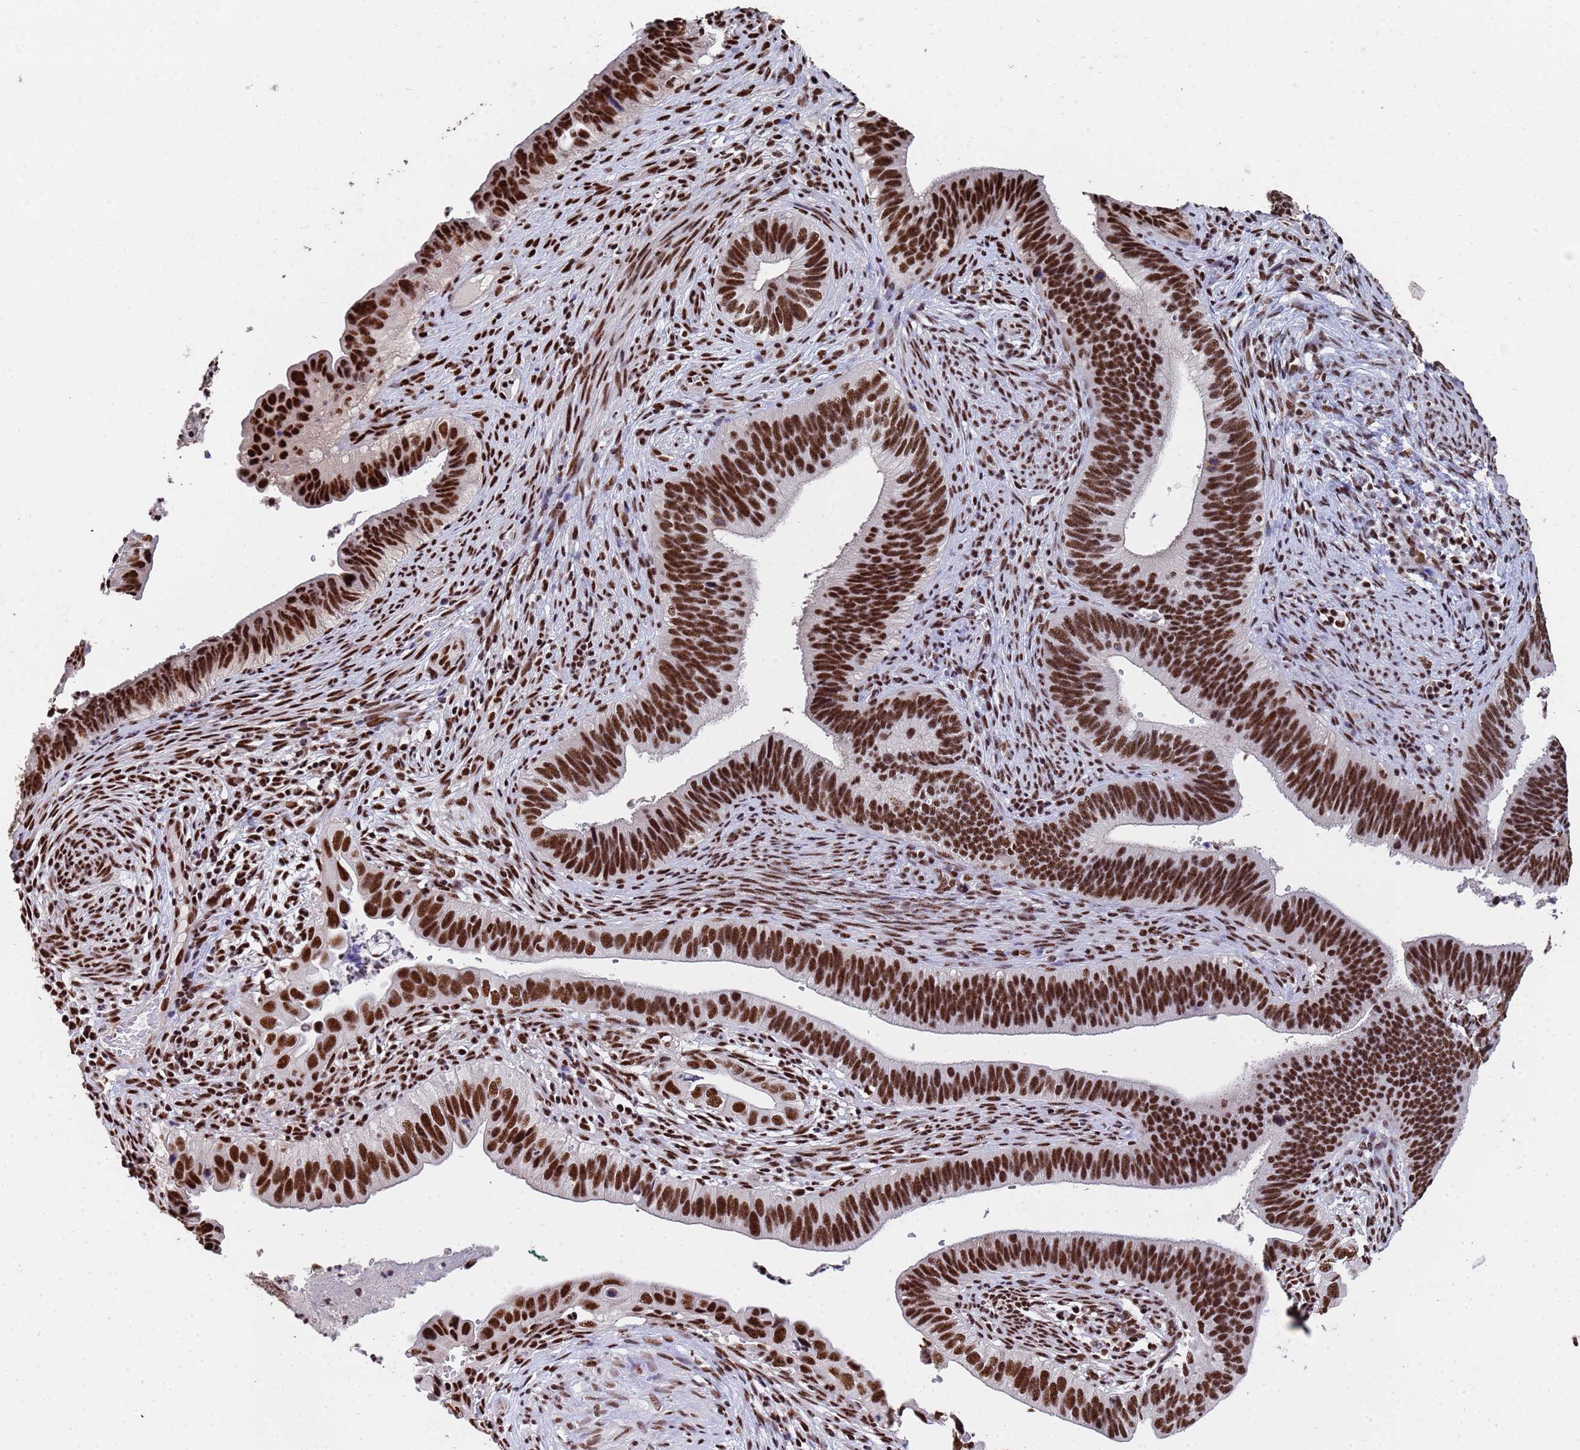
{"staining": {"intensity": "strong", "quantity": ">75%", "location": "nuclear"}, "tissue": "cervical cancer", "cell_type": "Tumor cells", "image_type": "cancer", "snomed": [{"axis": "morphology", "description": "Adenocarcinoma, NOS"}, {"axis": "topography", "description": "Cervix"}], "caption": "Brown immunohistochemical staining in adenocarcinoma (cervical) exhibits strong nuclear staining in approximately >75% of tumor cells.", "gene": "SF3B2", "patient": {"sex": "female", "age": 42}}